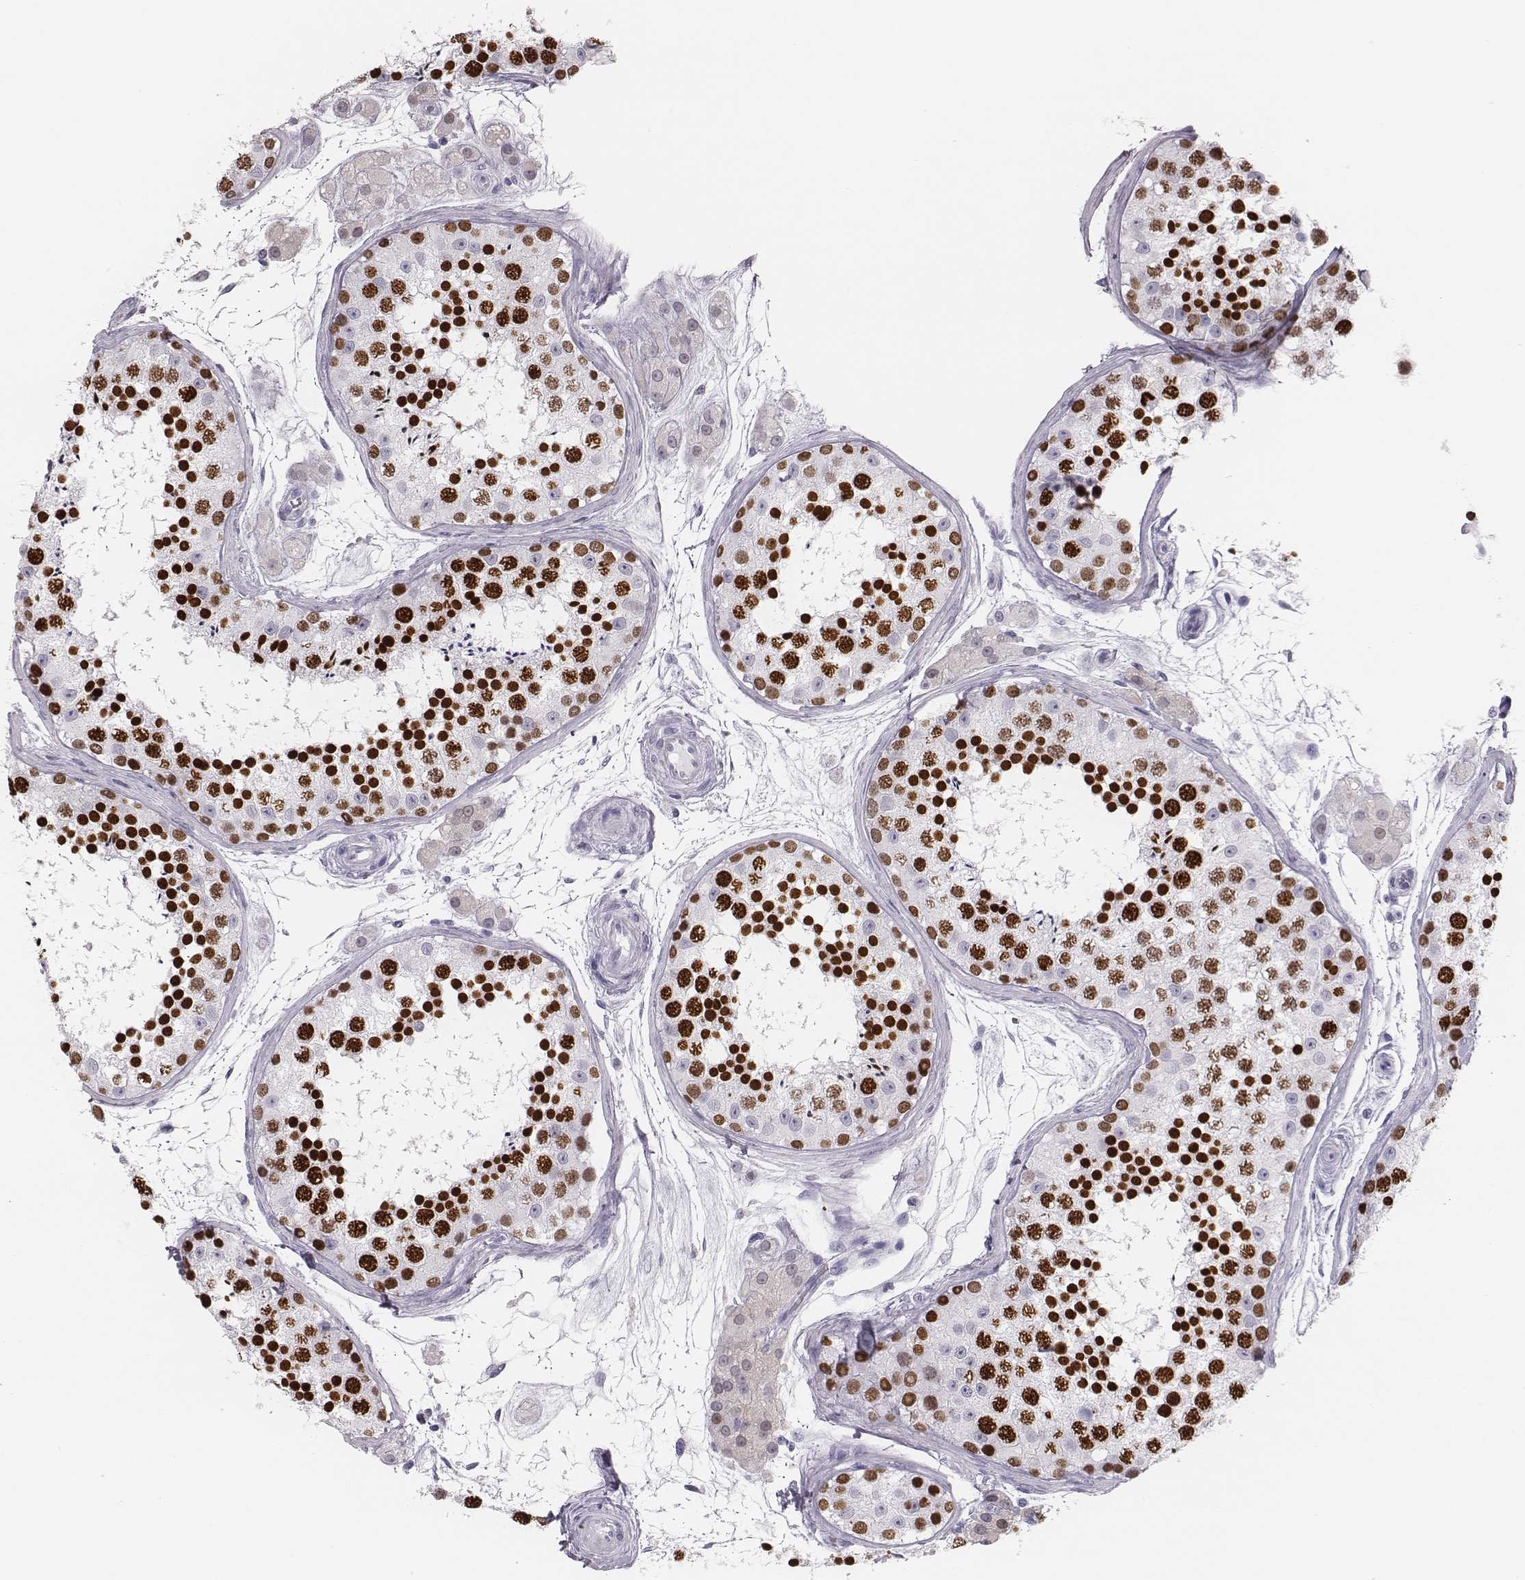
{"staining": {"intensity": "strong", "quantity": ">75%", "location": "nuclear"}, "tissue": "testis", "cell_type": "Cells in seminiferous ducts", "image_type": "normal", "snomed": [{"axis": "morphology", "description": "Normal tissue, NOS"}, {"axis": "topography", "description": "Testis"}], "caption": "Immunohistochemical staining of unremarkable testis shows strong nuclear protein positivity in approximately >75% of cells in seminiferous ducts.", "gene": "H1", "patient": {"sex": "male", "age": 41}}